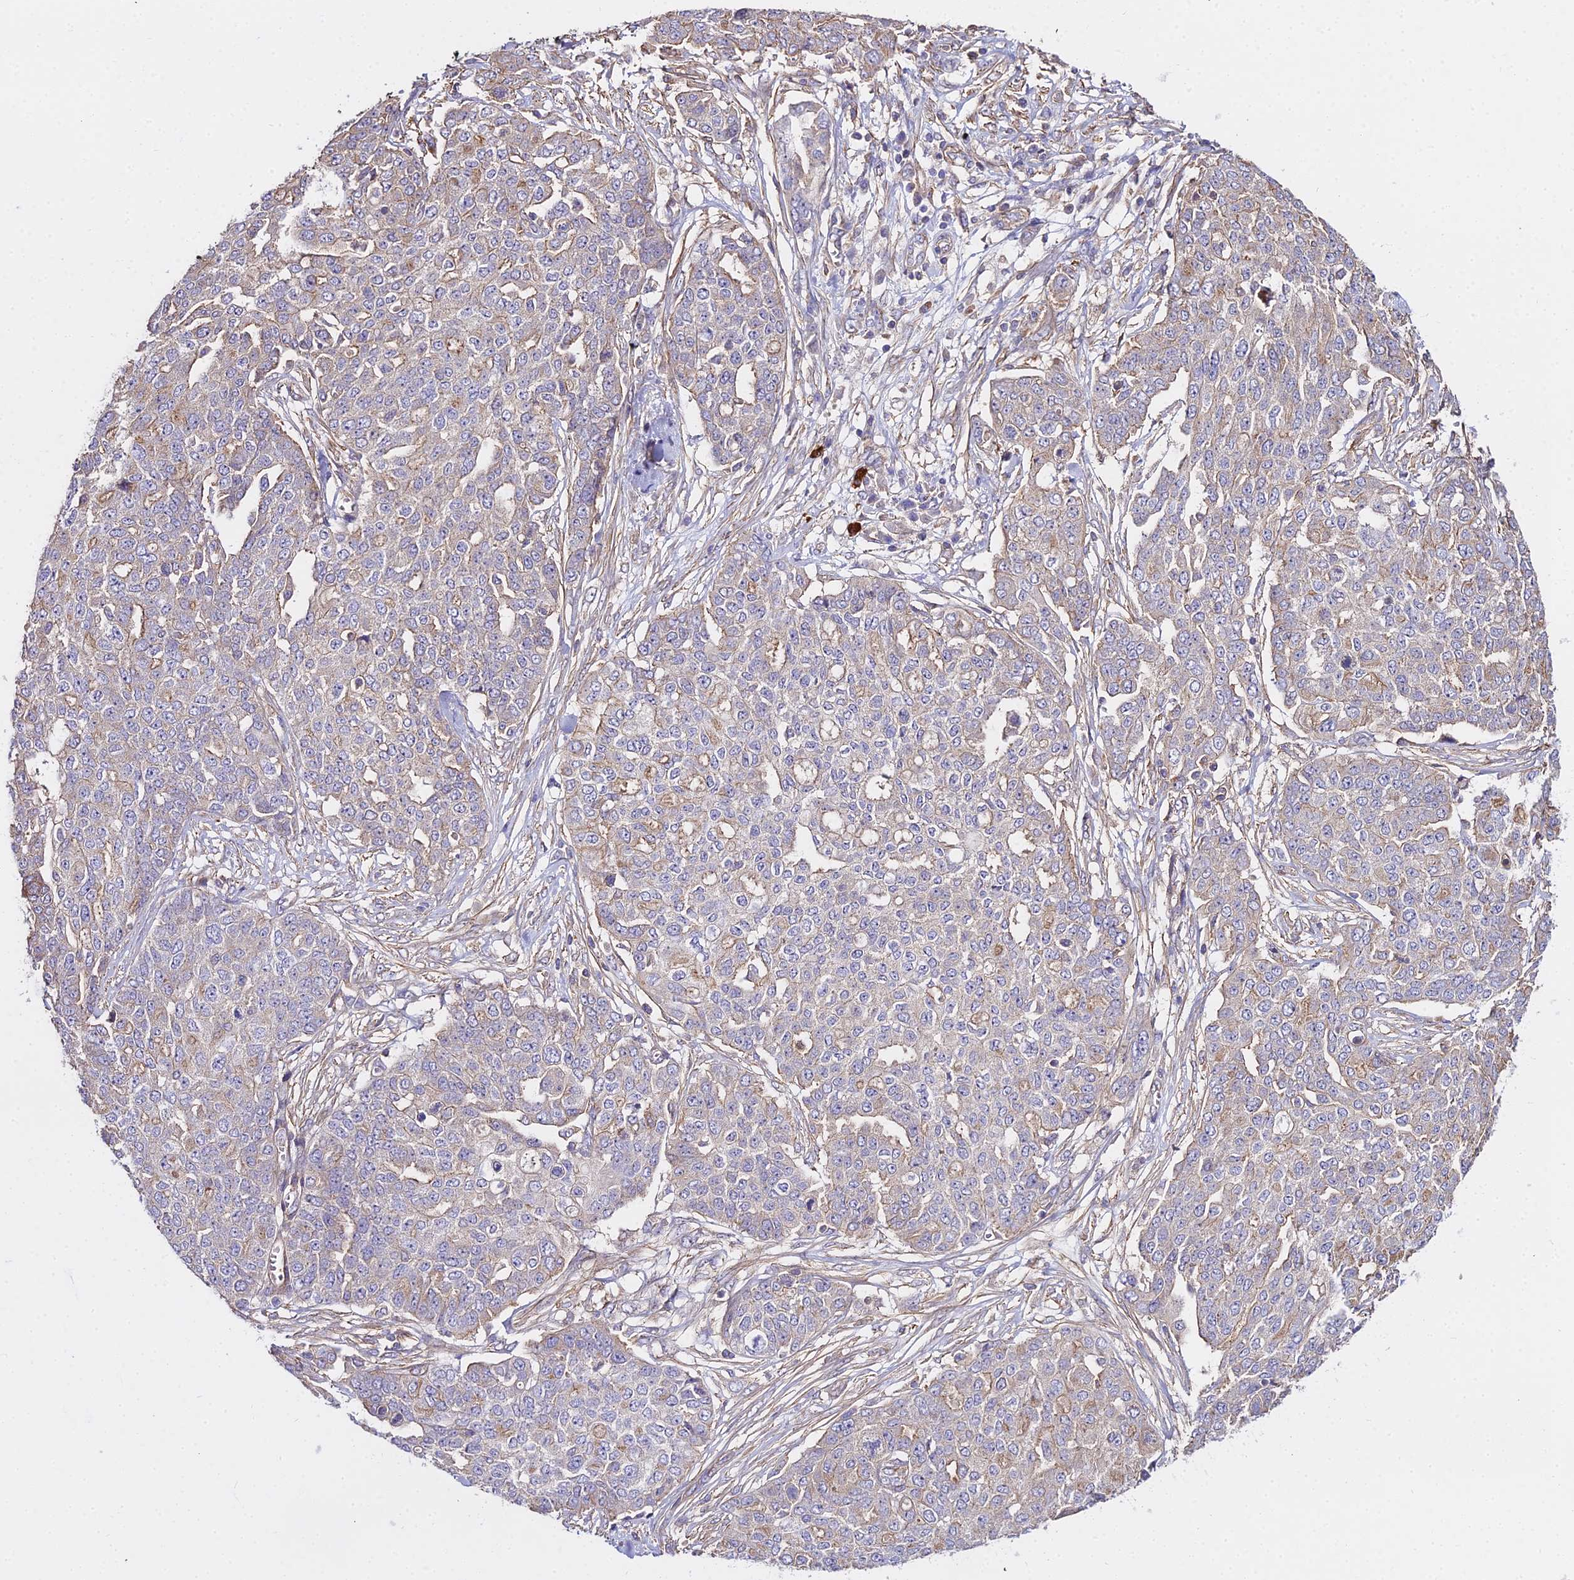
{"staining": {"intensity": "negative", "quantity": "none", "location": "none"}, "tissue": "ovarian cancer", "cell_type": "Tumor cells", "image_type": "cancer", "snomed": [{"axis": "morphology", "description": "Cystadenocarcinoma, serous, NOS"}, {"axis": "topography", "description": "Soft tissue"}, {"axis": "topography", "description": "Ovary"}], "caption": "This is an immunohistochemistry micrograph of human ovarian serous cystadenocarcinoma. There is no positivity in tumor cells.", "gene": "GLYAT", "patient": {"sex": "female", "age": 57}}